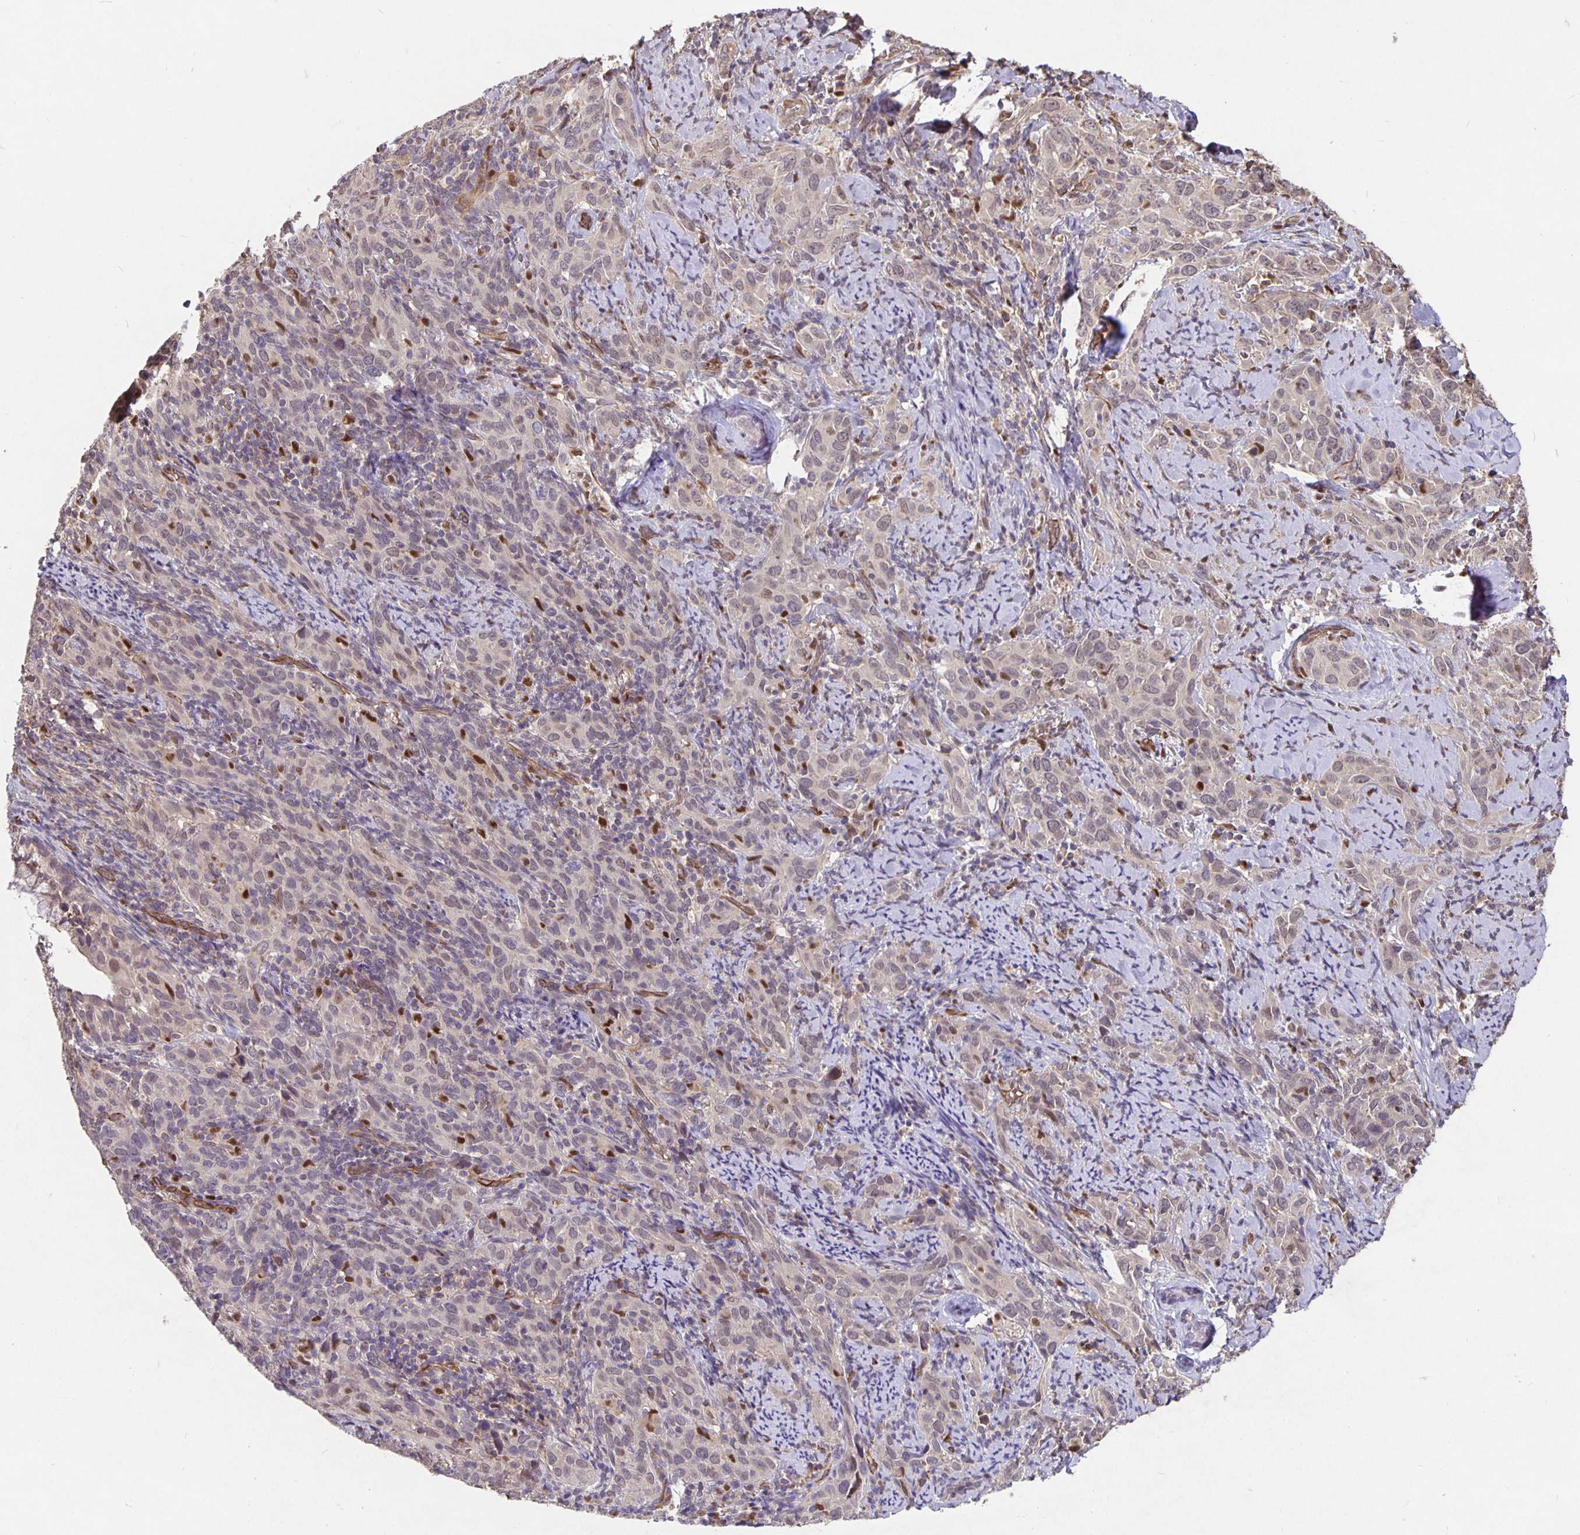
{"staining": {"intensity": "negative", "quantity": "none", "location": "none"}, "tissue": "cervical cancer", "cell_type": "Tumor cells", "image_type": "cancer", "snomed": [{"axis": "morphology", "description": "Squamous cell carcinoma, NOS"}, {"axis": "topography", "description": "Cervix"}], "caption": "The photomicrograph reveals no staining of tumor cells in cervical squamous cell carcinoma.", "gene": "NOG", "patient": {"sex": "female", "age": 51}}